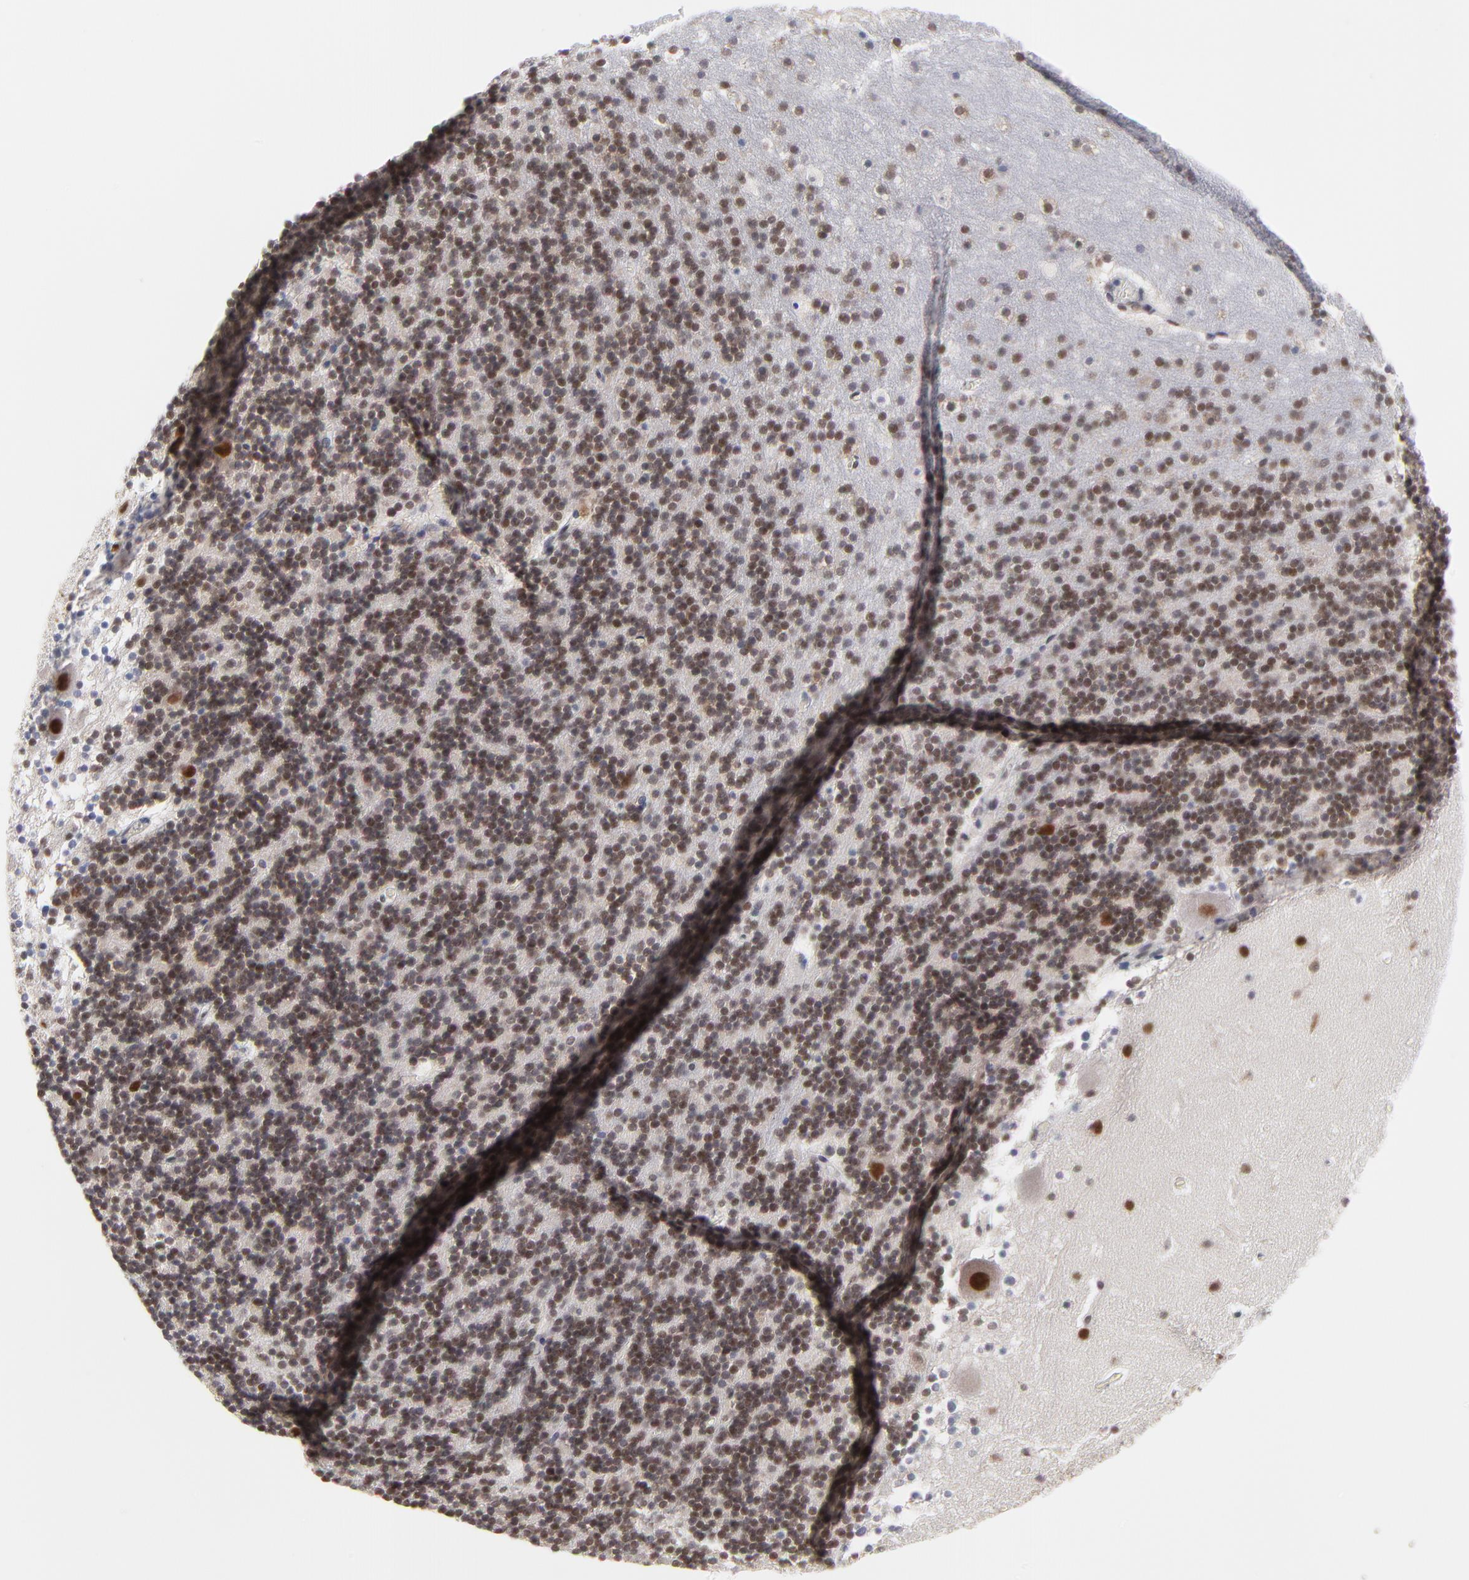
{"staining": {"intensity": "moderate", "quantity": ">75%", "location": "nuclear"}, "tissue": "cerebellum", "cell_type": "Cells in granular layer", "image_type": "normal", "snomed": [{"axis": "morphology", "description": "Normal tissue, NOS"}, {"axis": "topography", "description": "Cerebellum"}], "caption": "Cerebellum stained with a brown dye displays moderate nuclear positive positivity in about >75% of cells in granular layer.", "gene": "OGFOD1", "patient": {"sex": "male", "age": 45}}